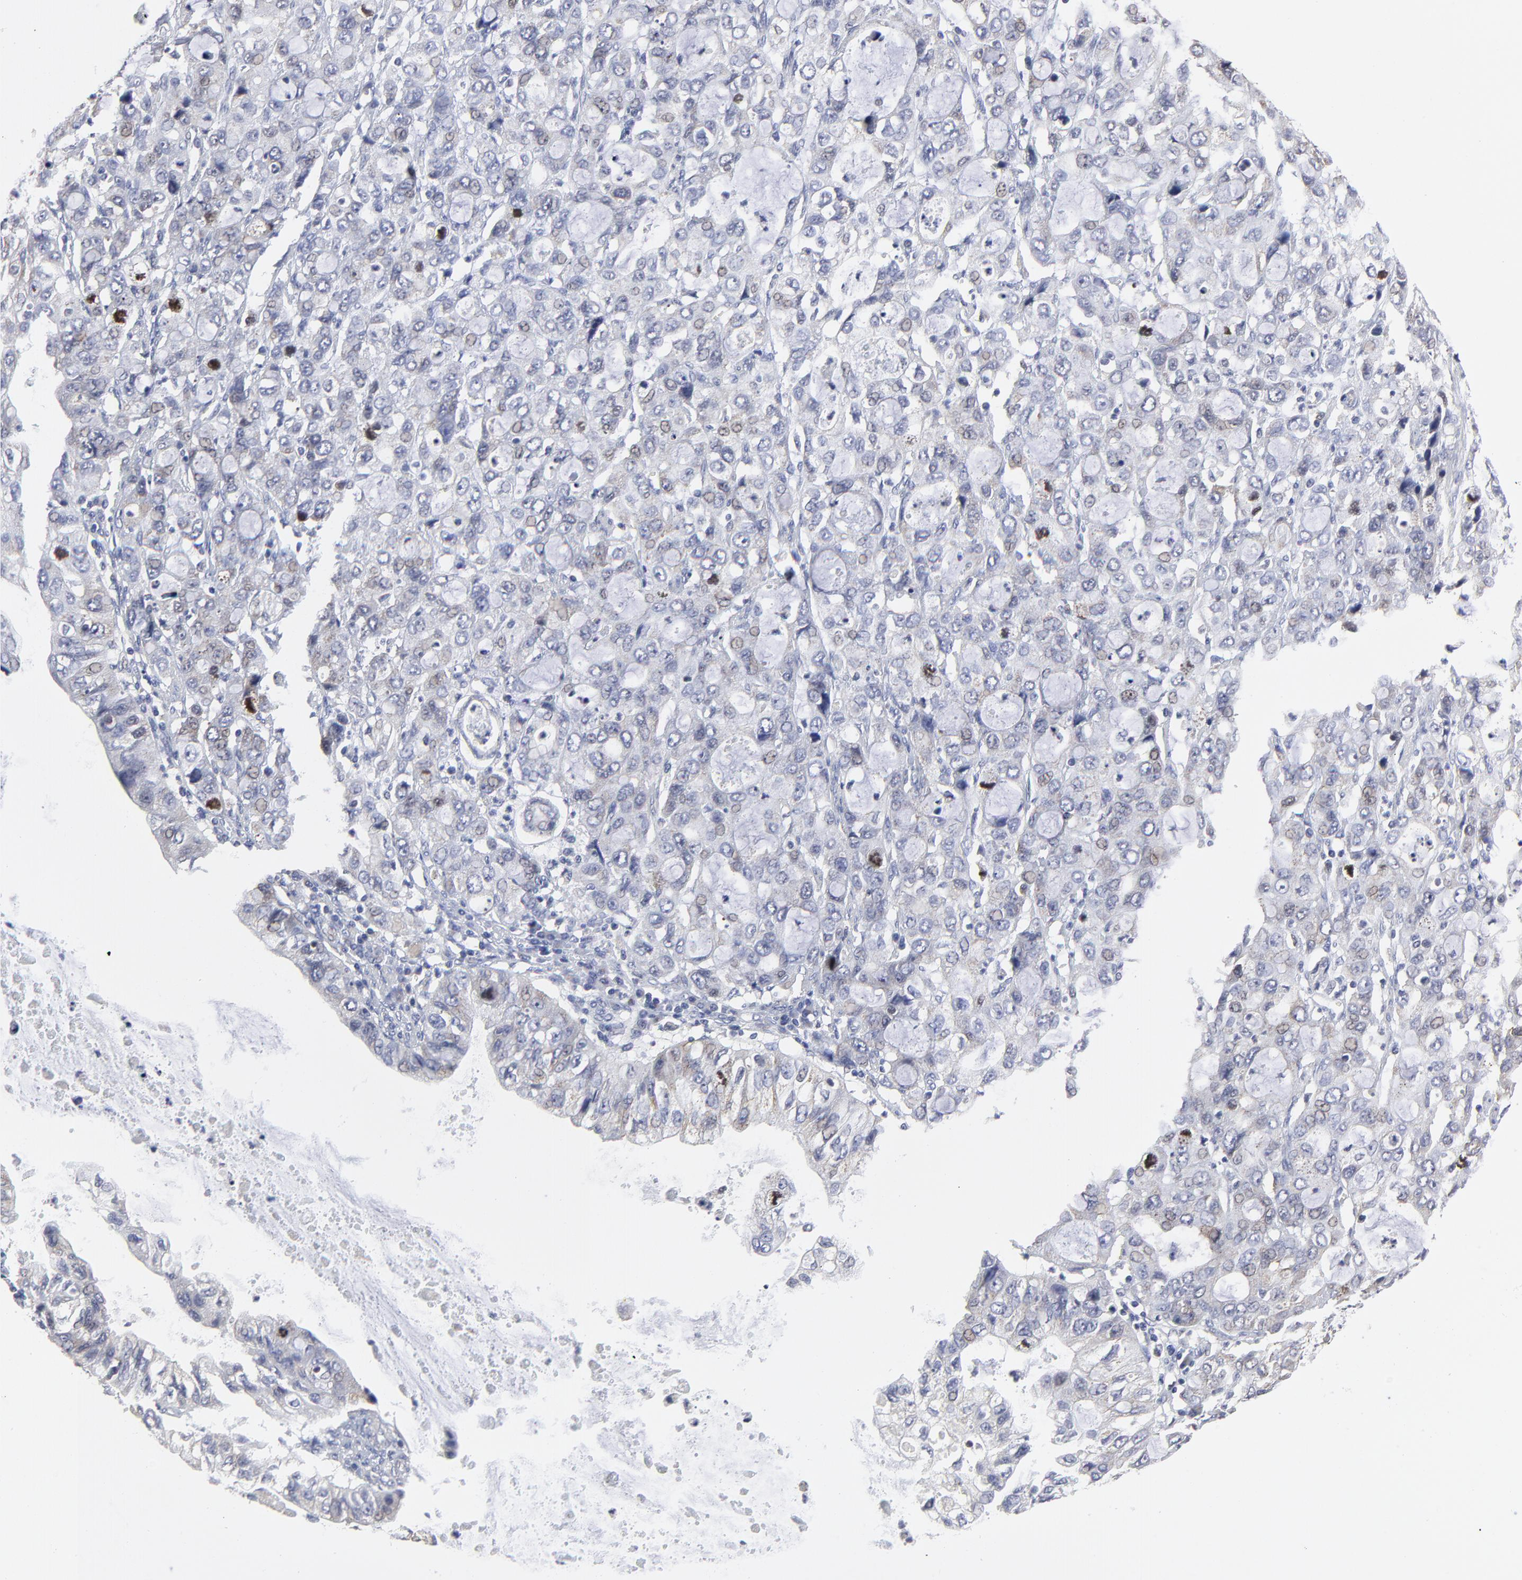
{"staining": {"intensity": "negative", "quantity": "none", "location": "none"}, "tissue": "stomach cancer", "cell_type": "Tumor cells", "image_type": "cancer", "snomed": [{"axis": "morphology", "description": "Adenocarcinoma, NOS"}, {"axis": "topography", "description": "Stomach, upper"}], "caption": "Immunohistochemistry (IHC) of stomach cancer (adenocarcinoma) shows no positivity in tumor cells.", "gene": "NCAPH", "patient": {"sex": "female", "age": 52}}